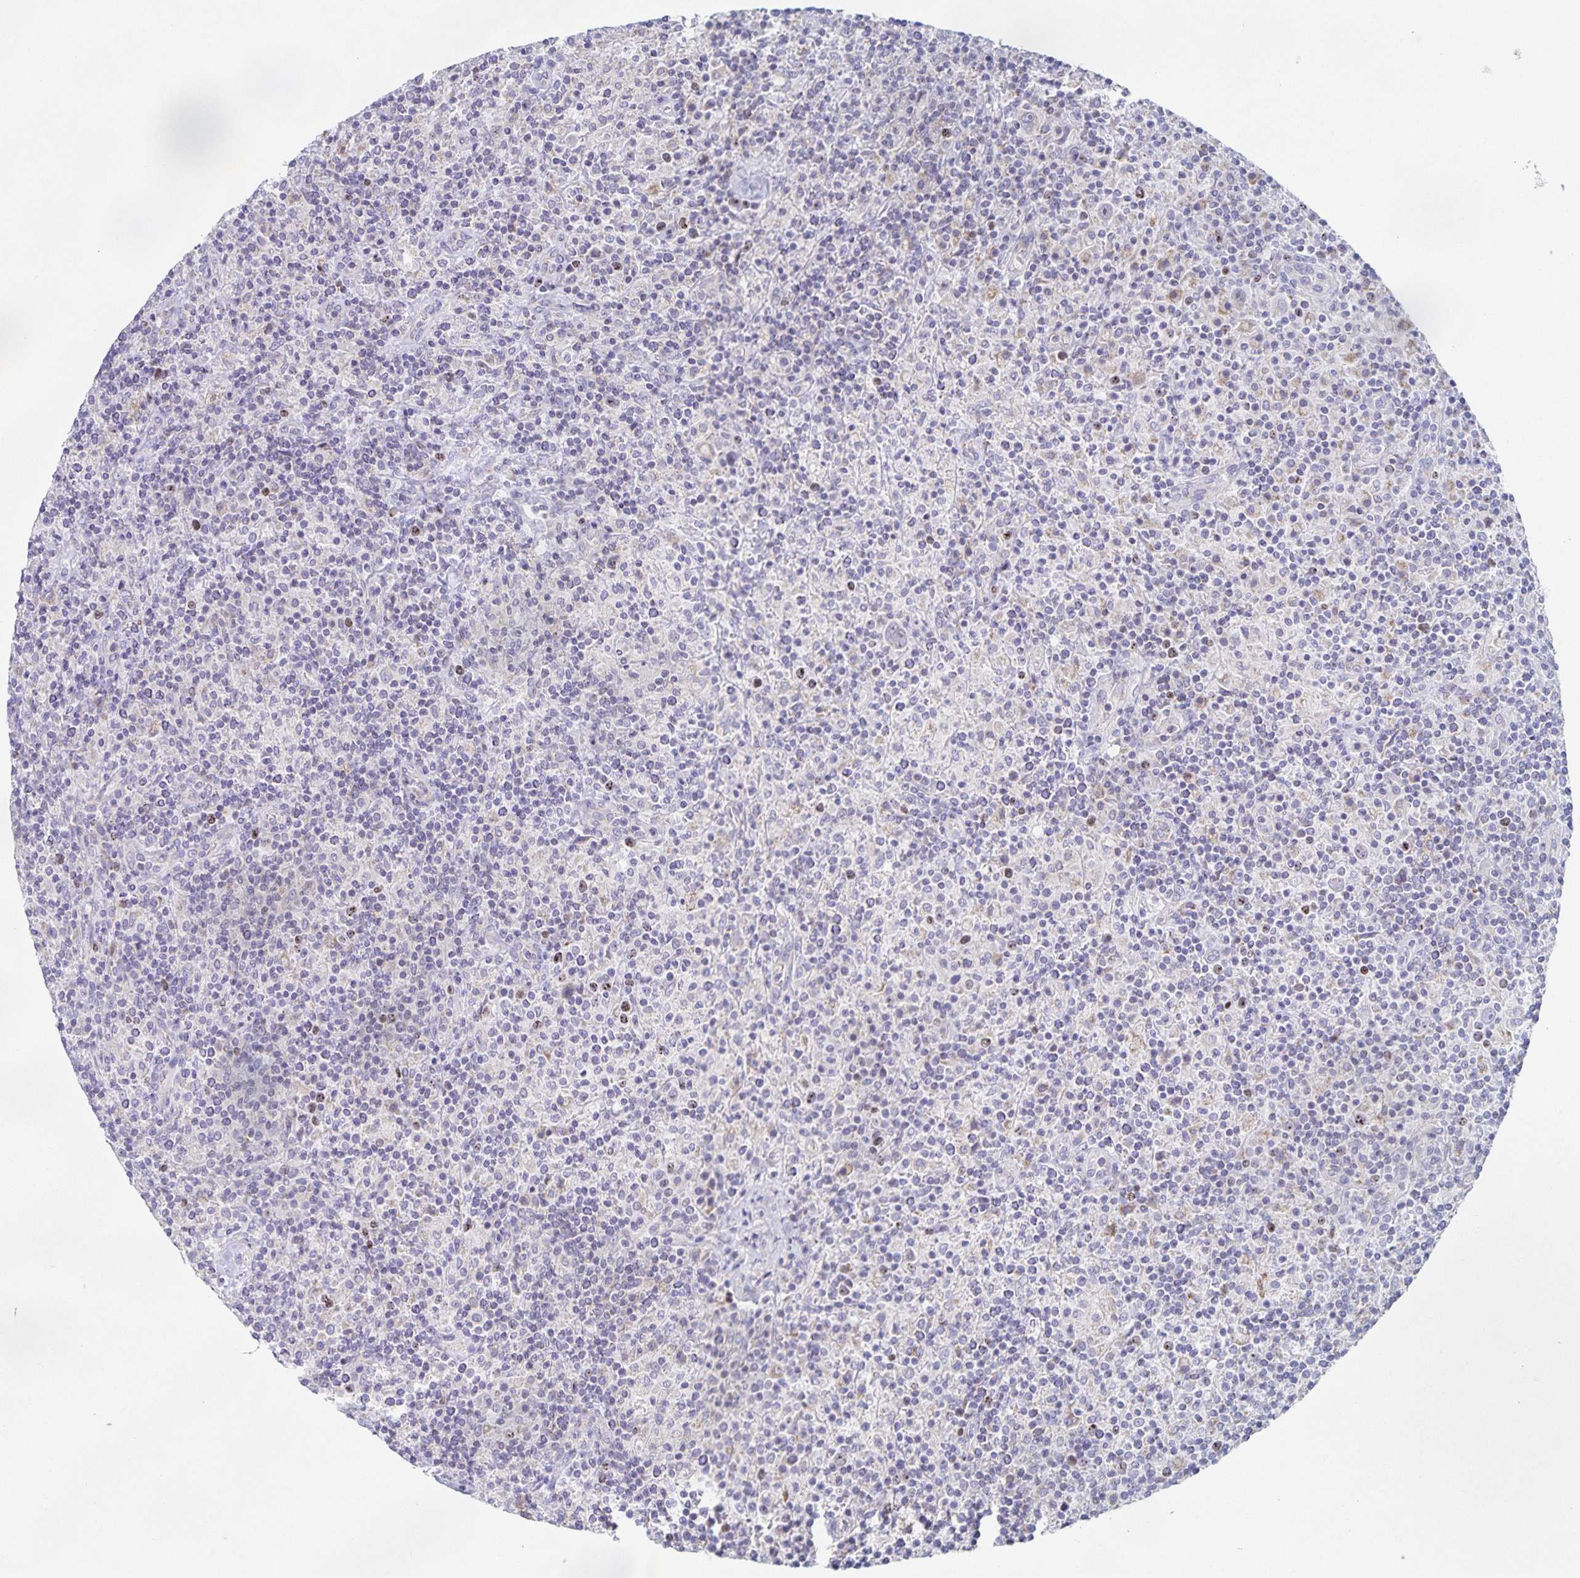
{"staining": {"intensity": "negative", "quantity": "none", "location": "none"}, "tissue": "lymphoma", "cell_type": "Tumor cells", "image_type": "cancer", "snomed": [{"axis": "morphology", "description": "Hodgkin's disease, NOS"}, {"axis": "topography", "description": "Lymph node"}], "caption": "Hodgkin's disease stained for a protein using immunohistochemistry (IHC) shows no staining tumor cells.", "gene": "CENPH", "patient": {"sex": "male", "age": 70}}